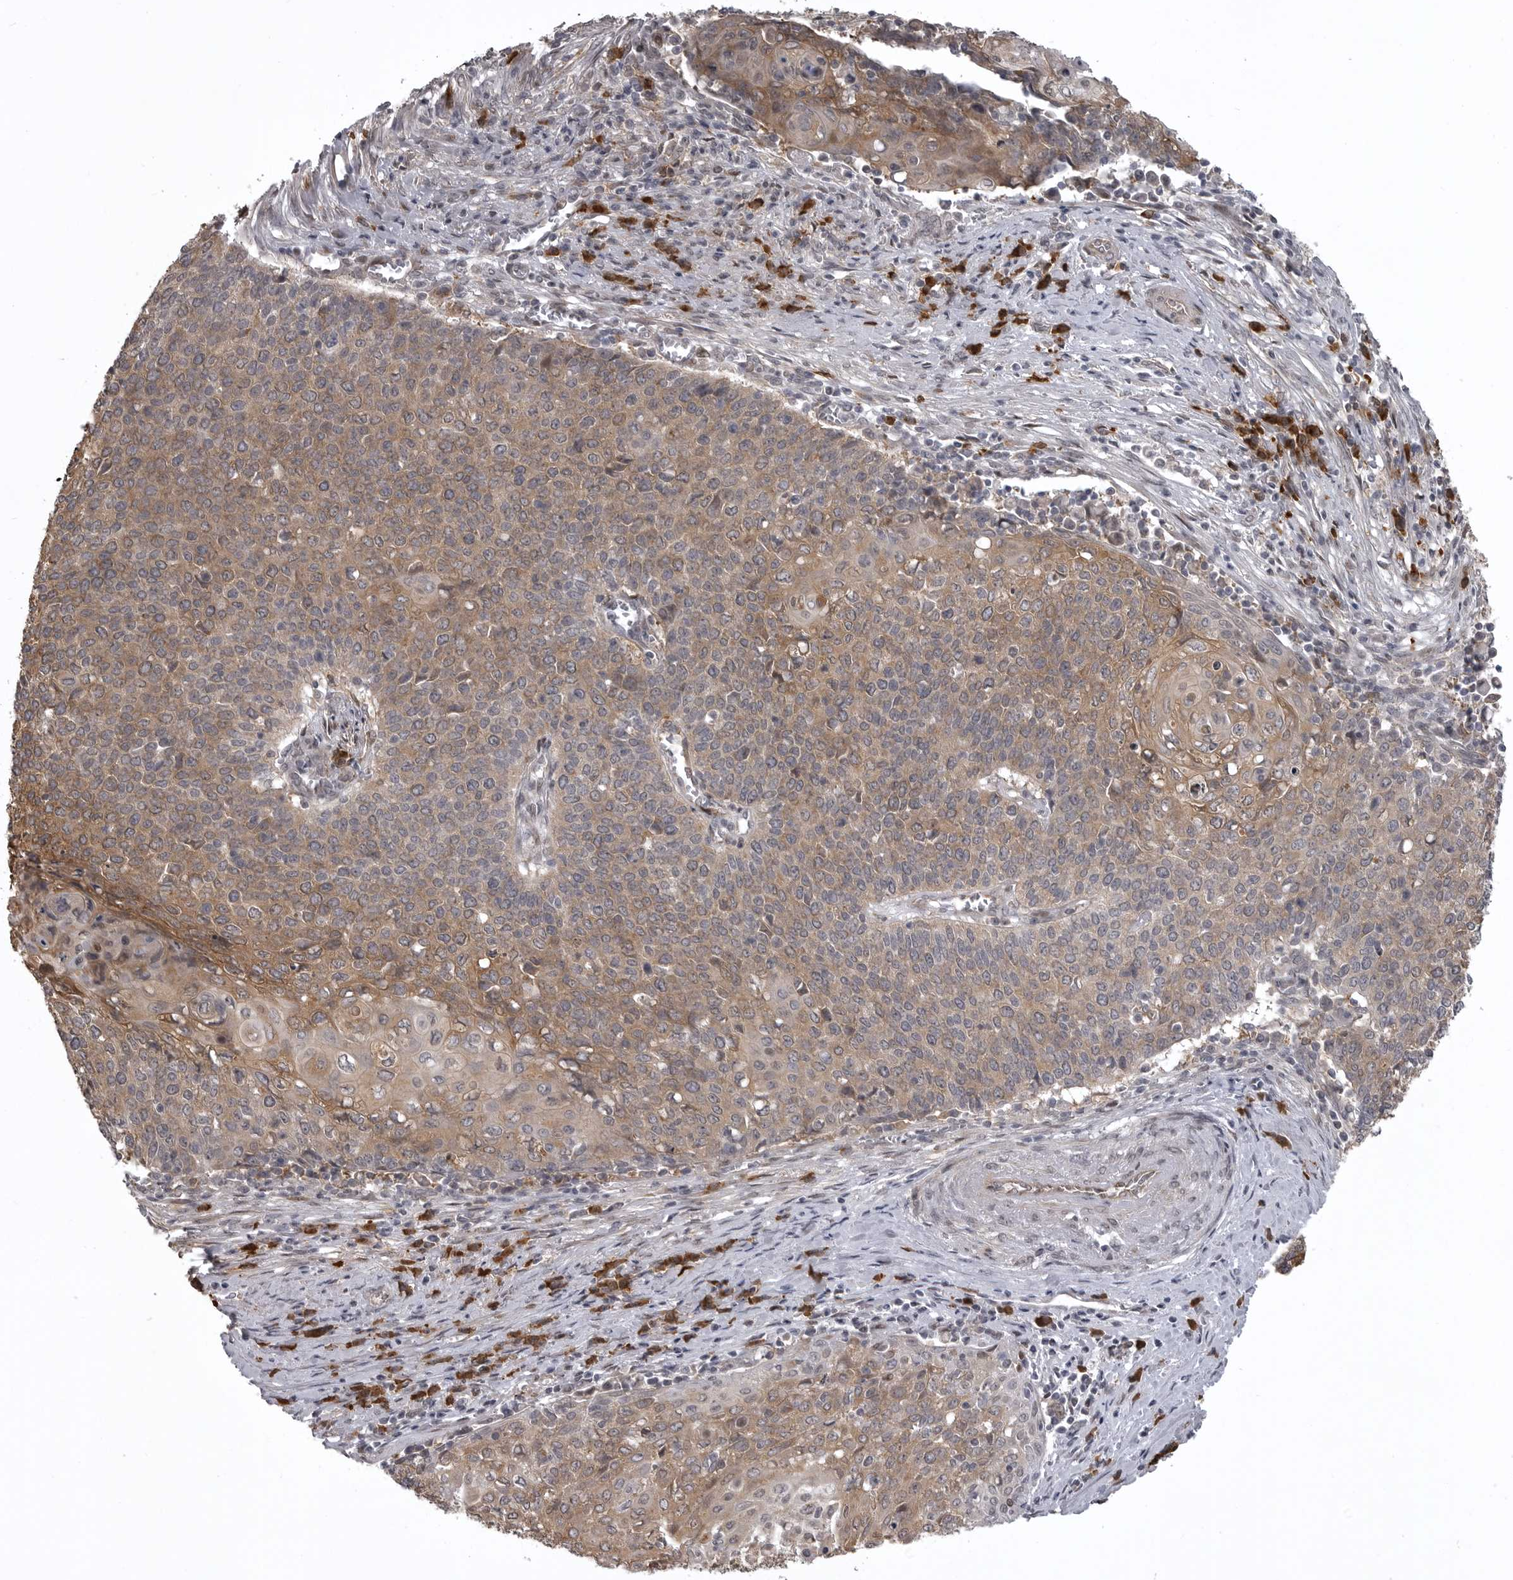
{"staining": {"intensity": "moderate", "quantity": ">75%", "location": "cytoplasmic/membranous"}, "tissue": "cervical cancer", "cell_type": "Tumor cells", "image_type": "cancer", "snomed": [{"axis": "morphology", "description": "Squamous cell carcinoma, NOS"}, {"axis": "topography", "description": "Cervix"}], "caption": "Human cervical cancer stained for a protein (brown) displays moderate cytoplasmic/membranous positive positivity in about >75% of tumor cells.", "gene": "SNX16", "patient": {"sex": "female", "age": 39}}